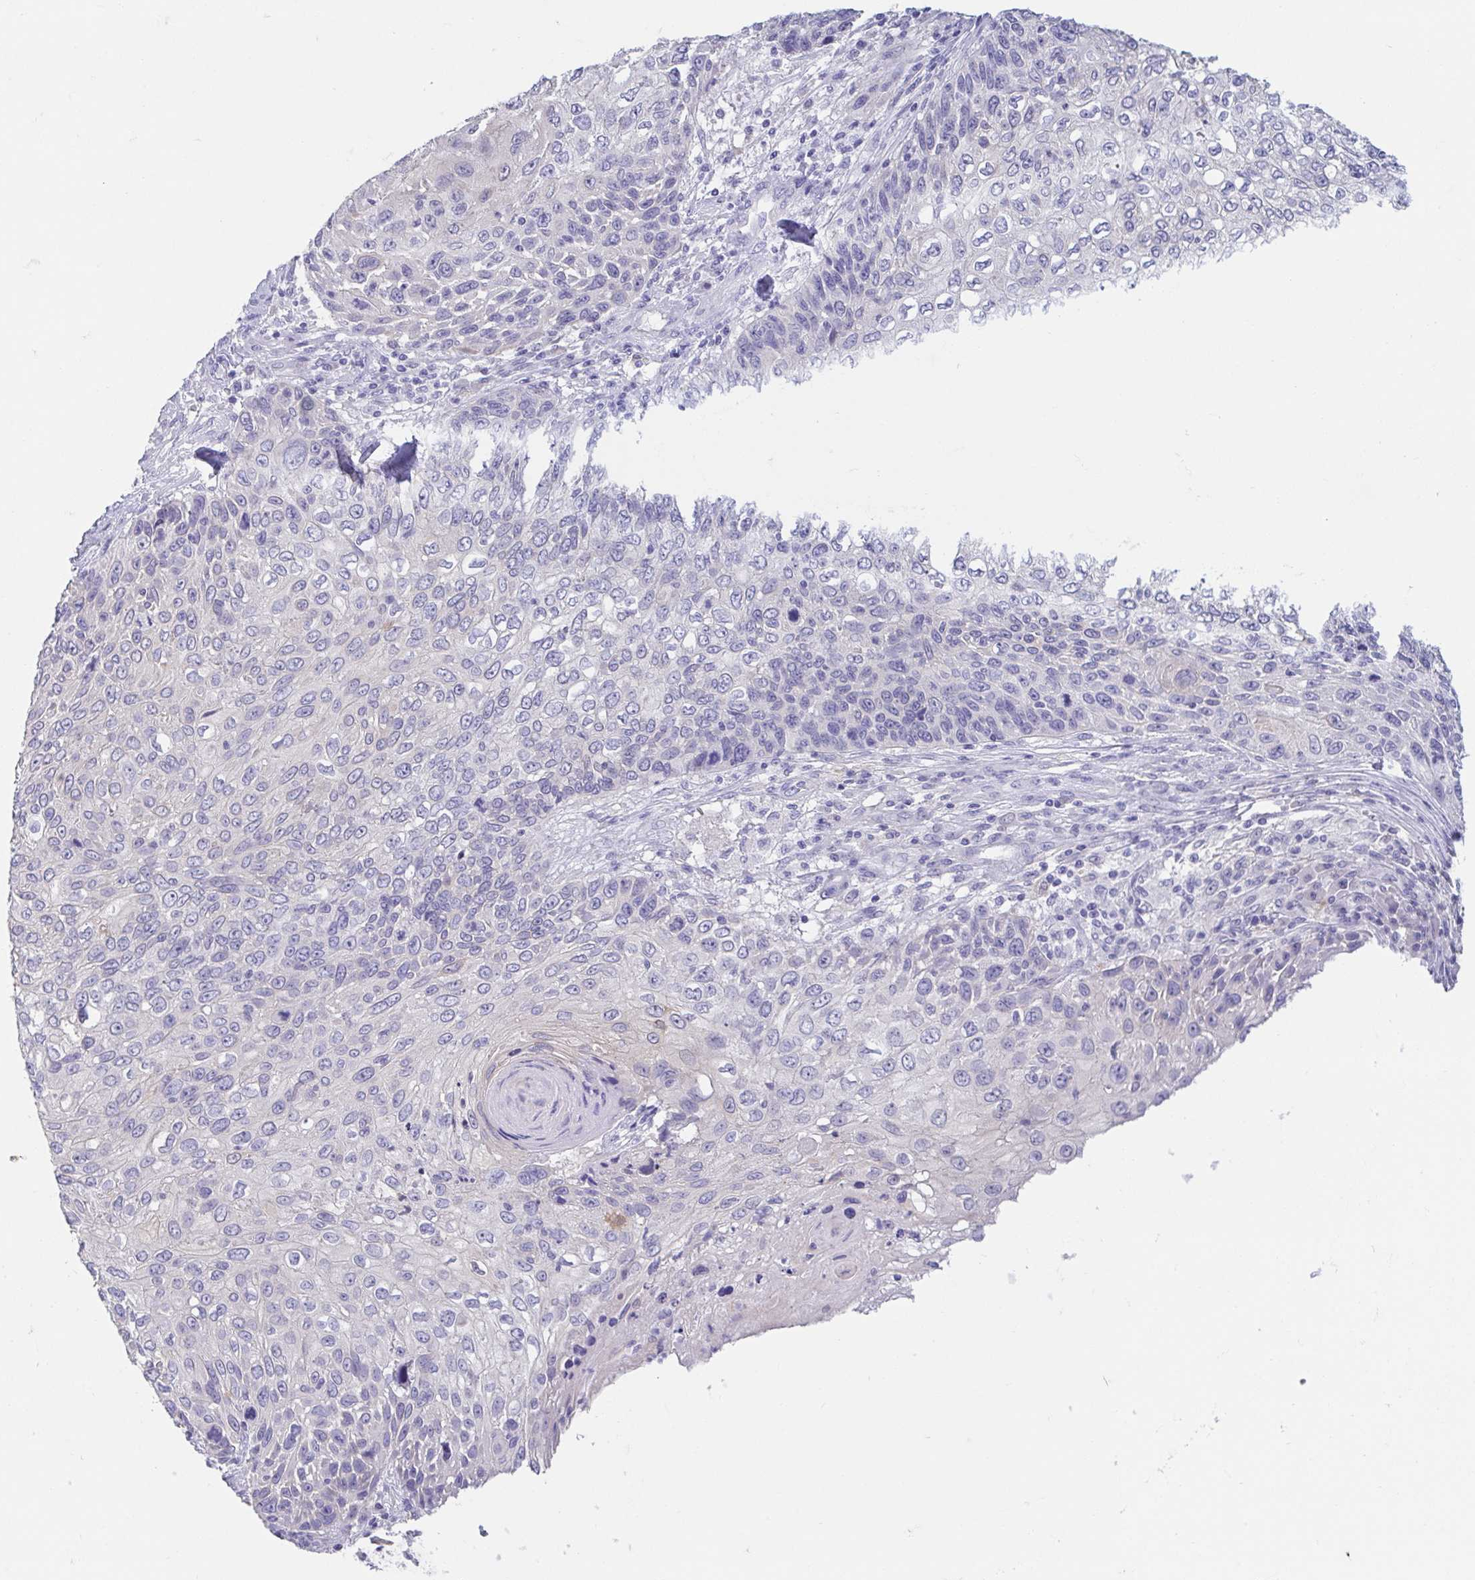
{"staining": {"intensity": "negative", "quantity": "none", "location": "none"}, "tissue": "skin cancer", "cell_type": "Tumor cells", "image_type": "cancer", "snomed": [{"axis": "morphology", "description": "Squamous cell carcinoma, NOS"}, {"axis": "topography", "description": "Skin"}], "caption": "Human skin cancer stained for a protein using immunohistochemistry shows no positivity in tumor cells.", "gene": "FABP3", "patient": {"sex": "male", "age": 92}}